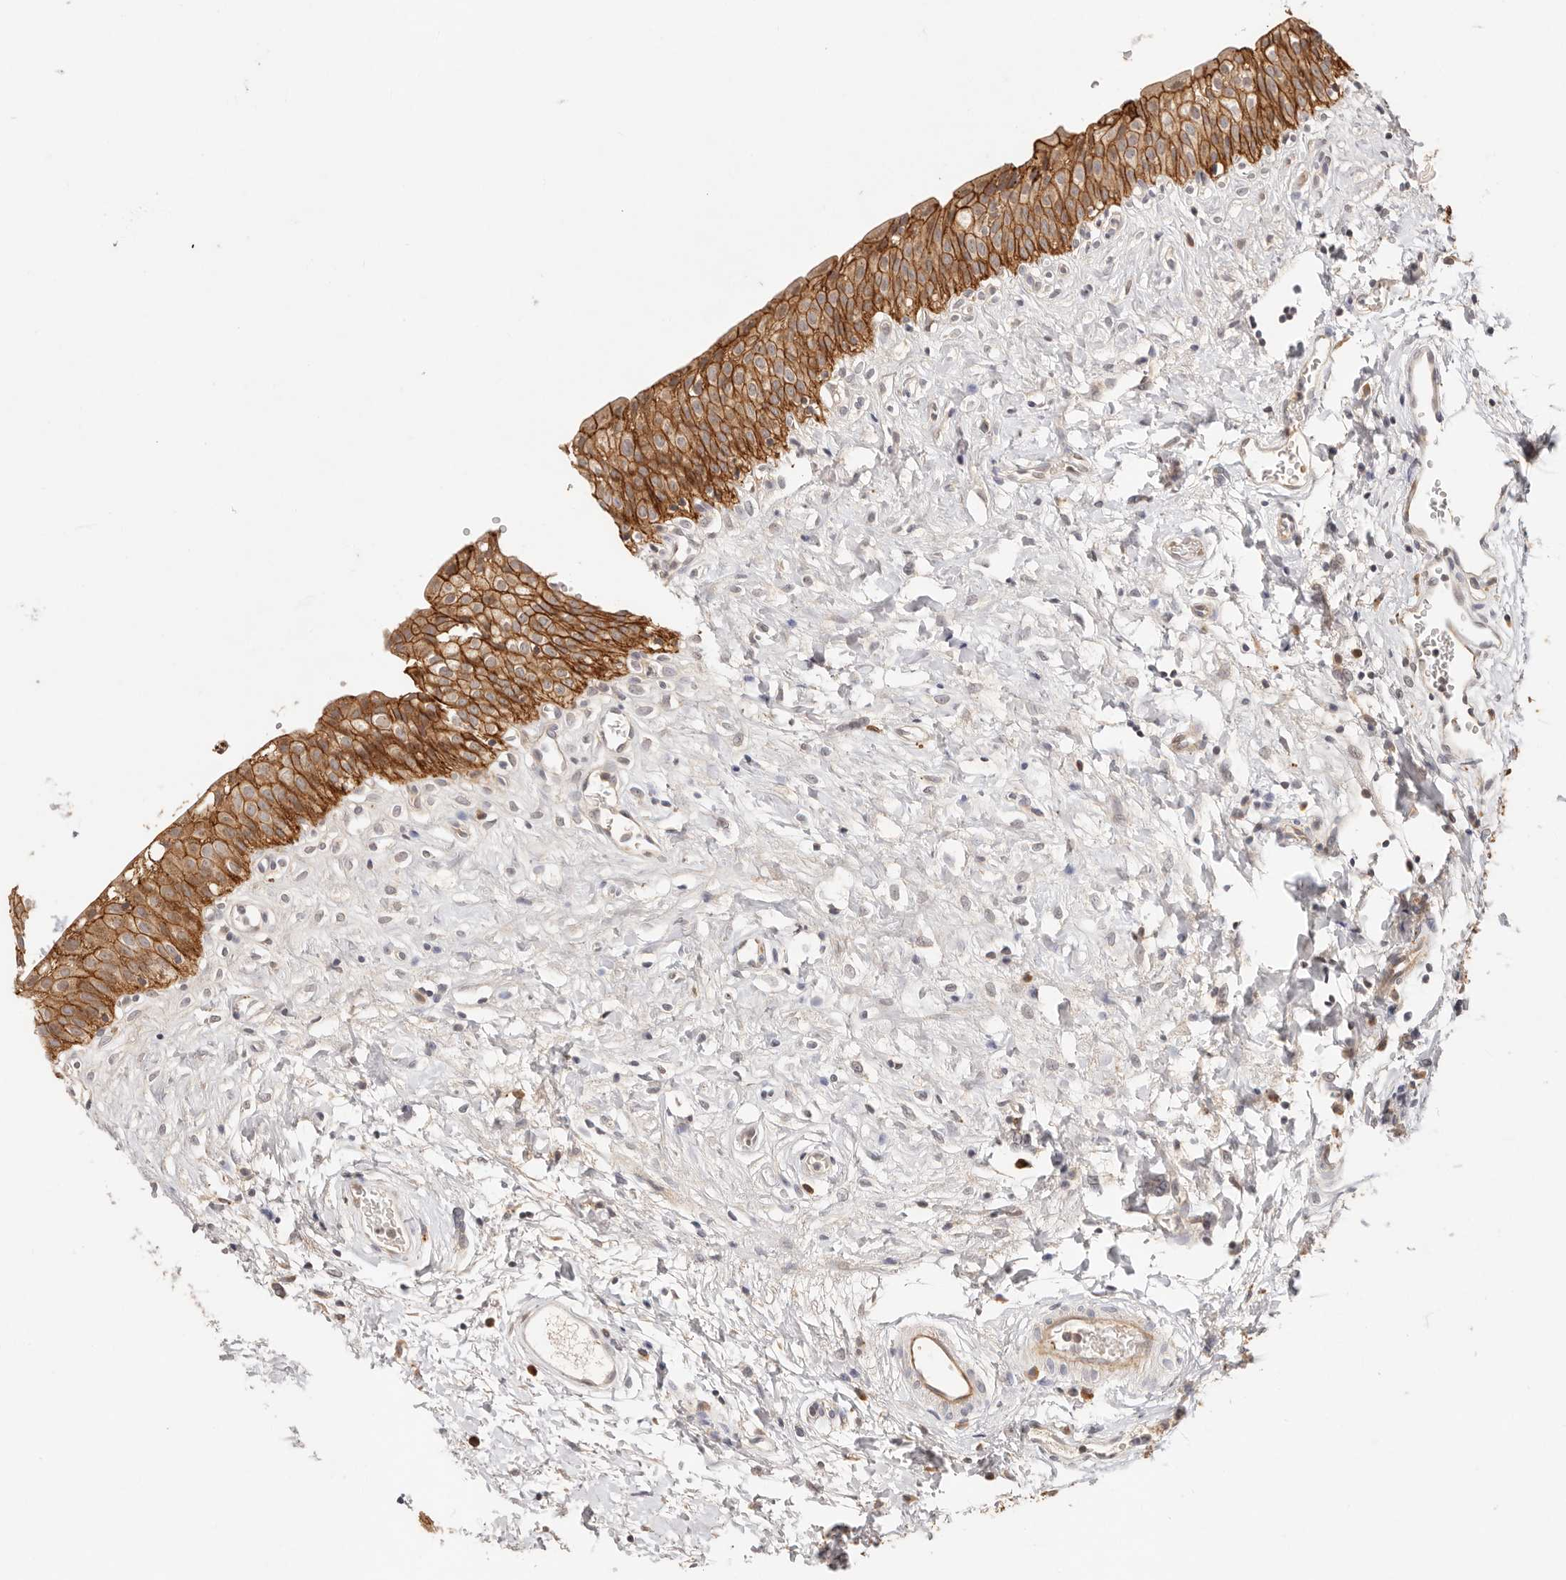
{"staining": {"intensity": "strong", "quantity": ">75%", "location": "cytoplasmic/membranous"}, "tissue": "urinary bladder", "cell_type": "Urothelial cells", "image_type": "normal", "snomed": [{"axis": "morphology", "description": "Normal tissue, NOS"}, {"axis": "topography", "description": "Urinary bladder"}], "caption": "Strong cytoplasmic/membranous staining for a protein is seen in approximately >75% of urothelial cells of normal urinary bladder using IHC.", "gene": "CXADR", "patient": {"sex": "male", "age": 51}}